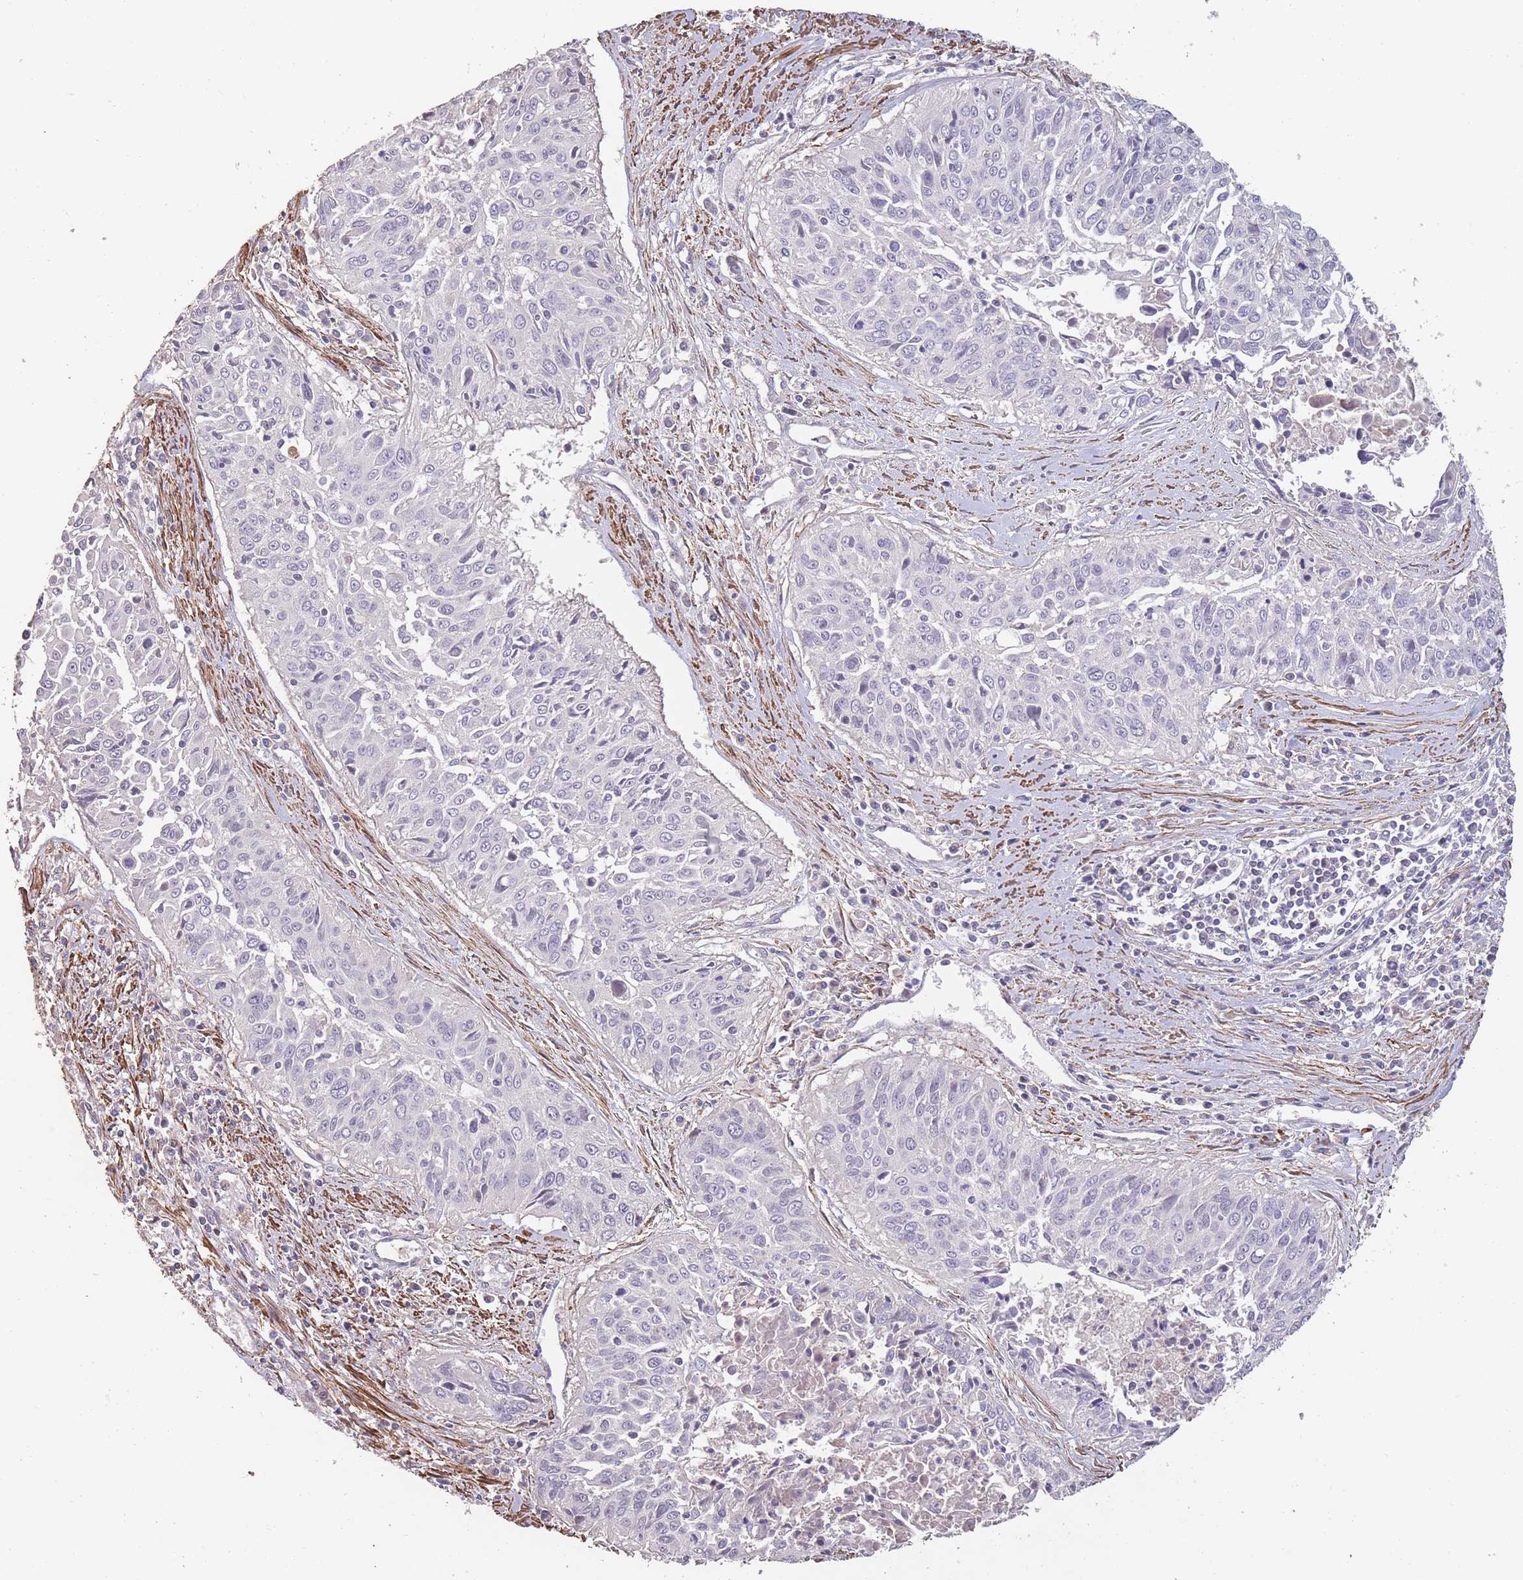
{"staining": {"intensity": "negative", "quantity": "none", "location": "none"}, "tissue": "cervical cancer", "cell_type": "Tumor cells", "image_type": "cancer", "snomed": [{"axis": "morphology", "description": "Squamous cell carcinoma, NOS"}, {"axis": "topography", "description": "Cervix"}], "caption": "Protein analysis of cervical squamous cell carcinoma demonstrates no significant positivity in tumor cells.", "gene": "NLRC4", "patient": {"sex": "female", "age": 55}}